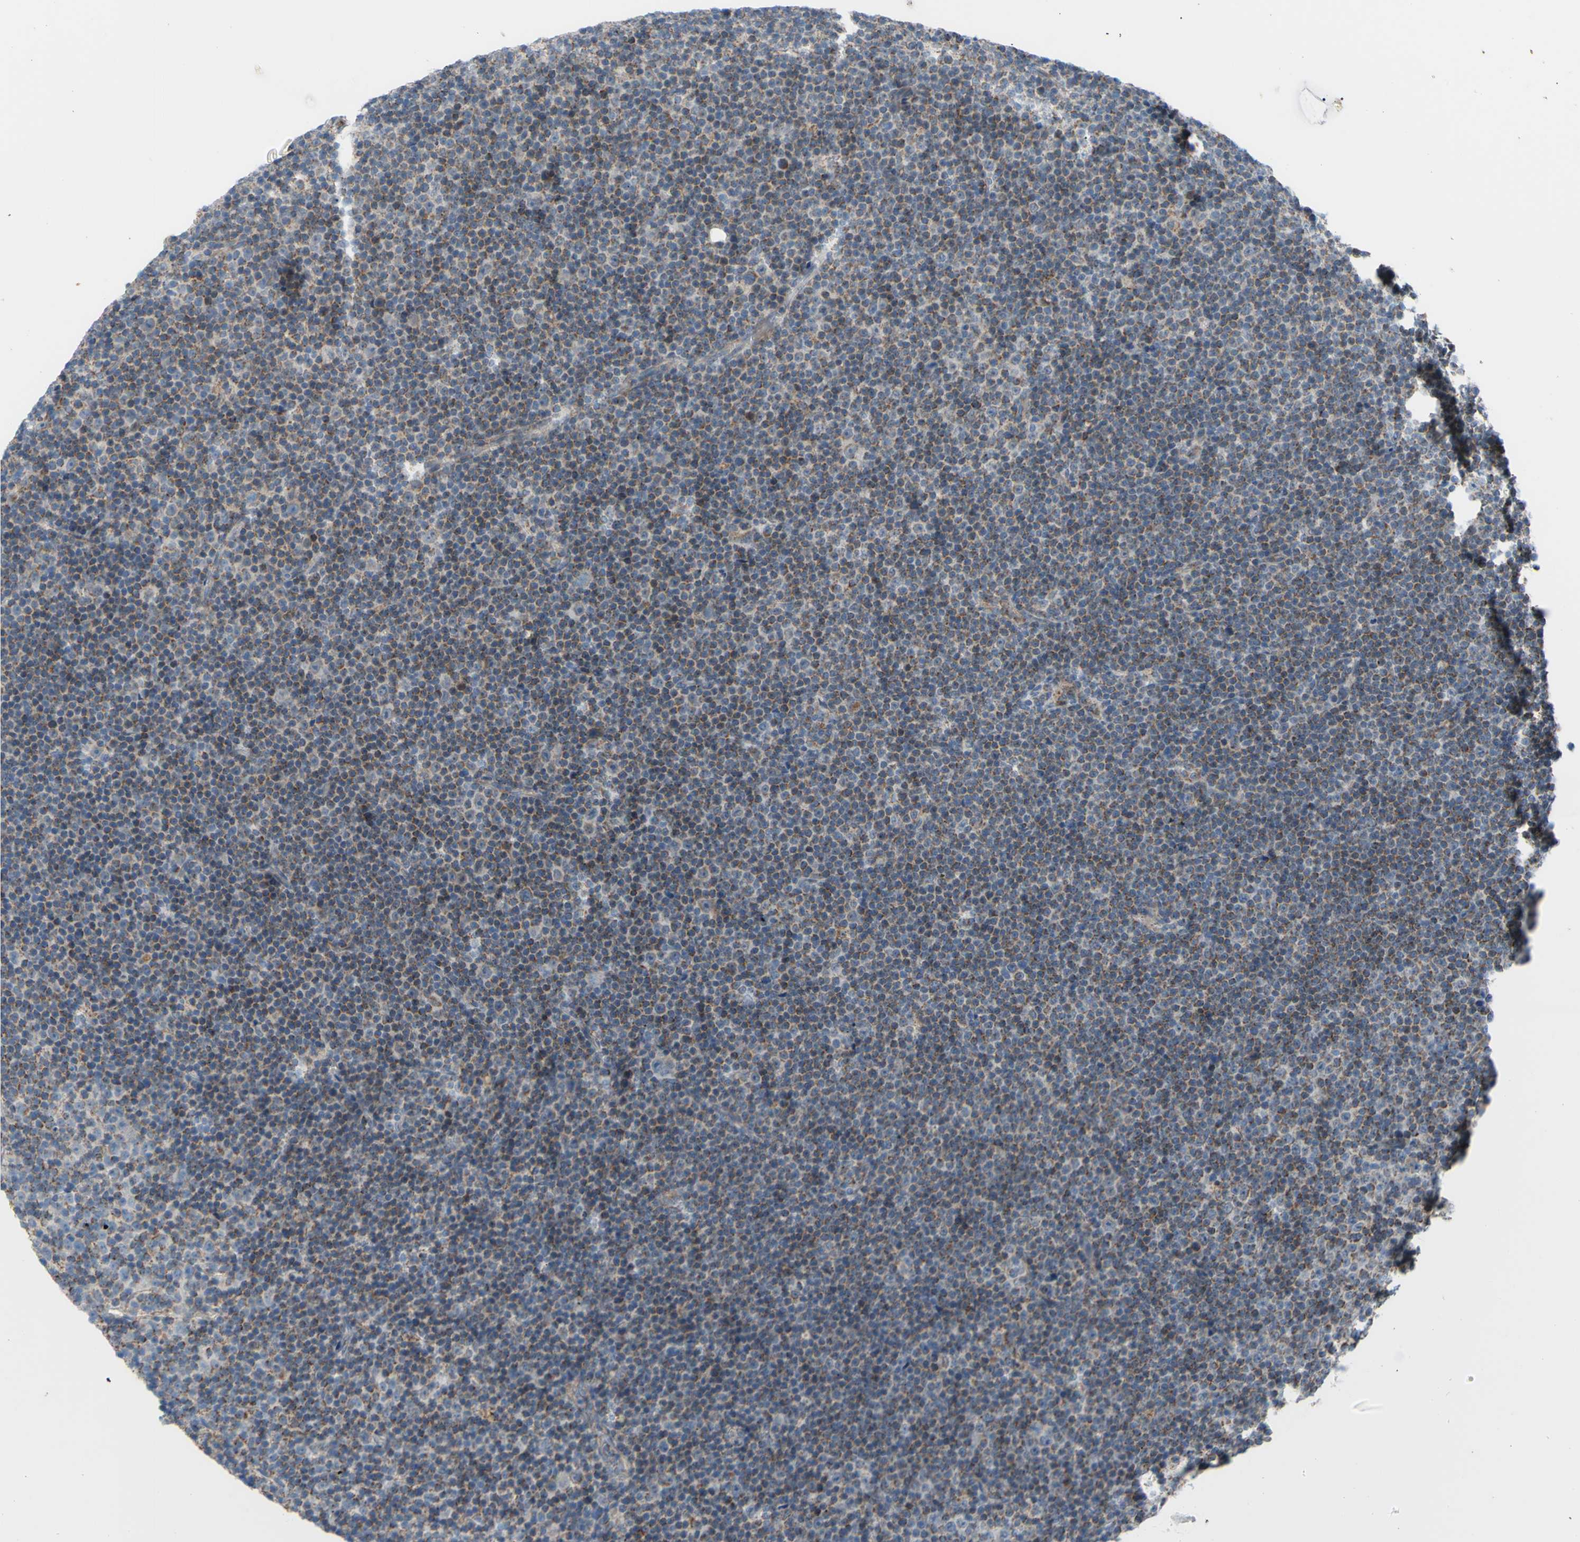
{"staining": {"intensity": "moderate", "quantity": ">75%", "location": "cytoplasmic/membranous"}, "tissue": "lymphoma", "cell_type": "Tumor cells", "image_type": "cancer", "snomed": [{"axis": "morphology", "description": "Malignant lymphoma, non-Hodgkin's type, Low grade"}, {"axis": "topography", "description": "Lymph node"}], "caption": "Human lymphoma stained with a protein marker reveals moderate staining in tumor cells.", "gene": "GLT8D1", "patient": {"sex": "female", "age": 67}}